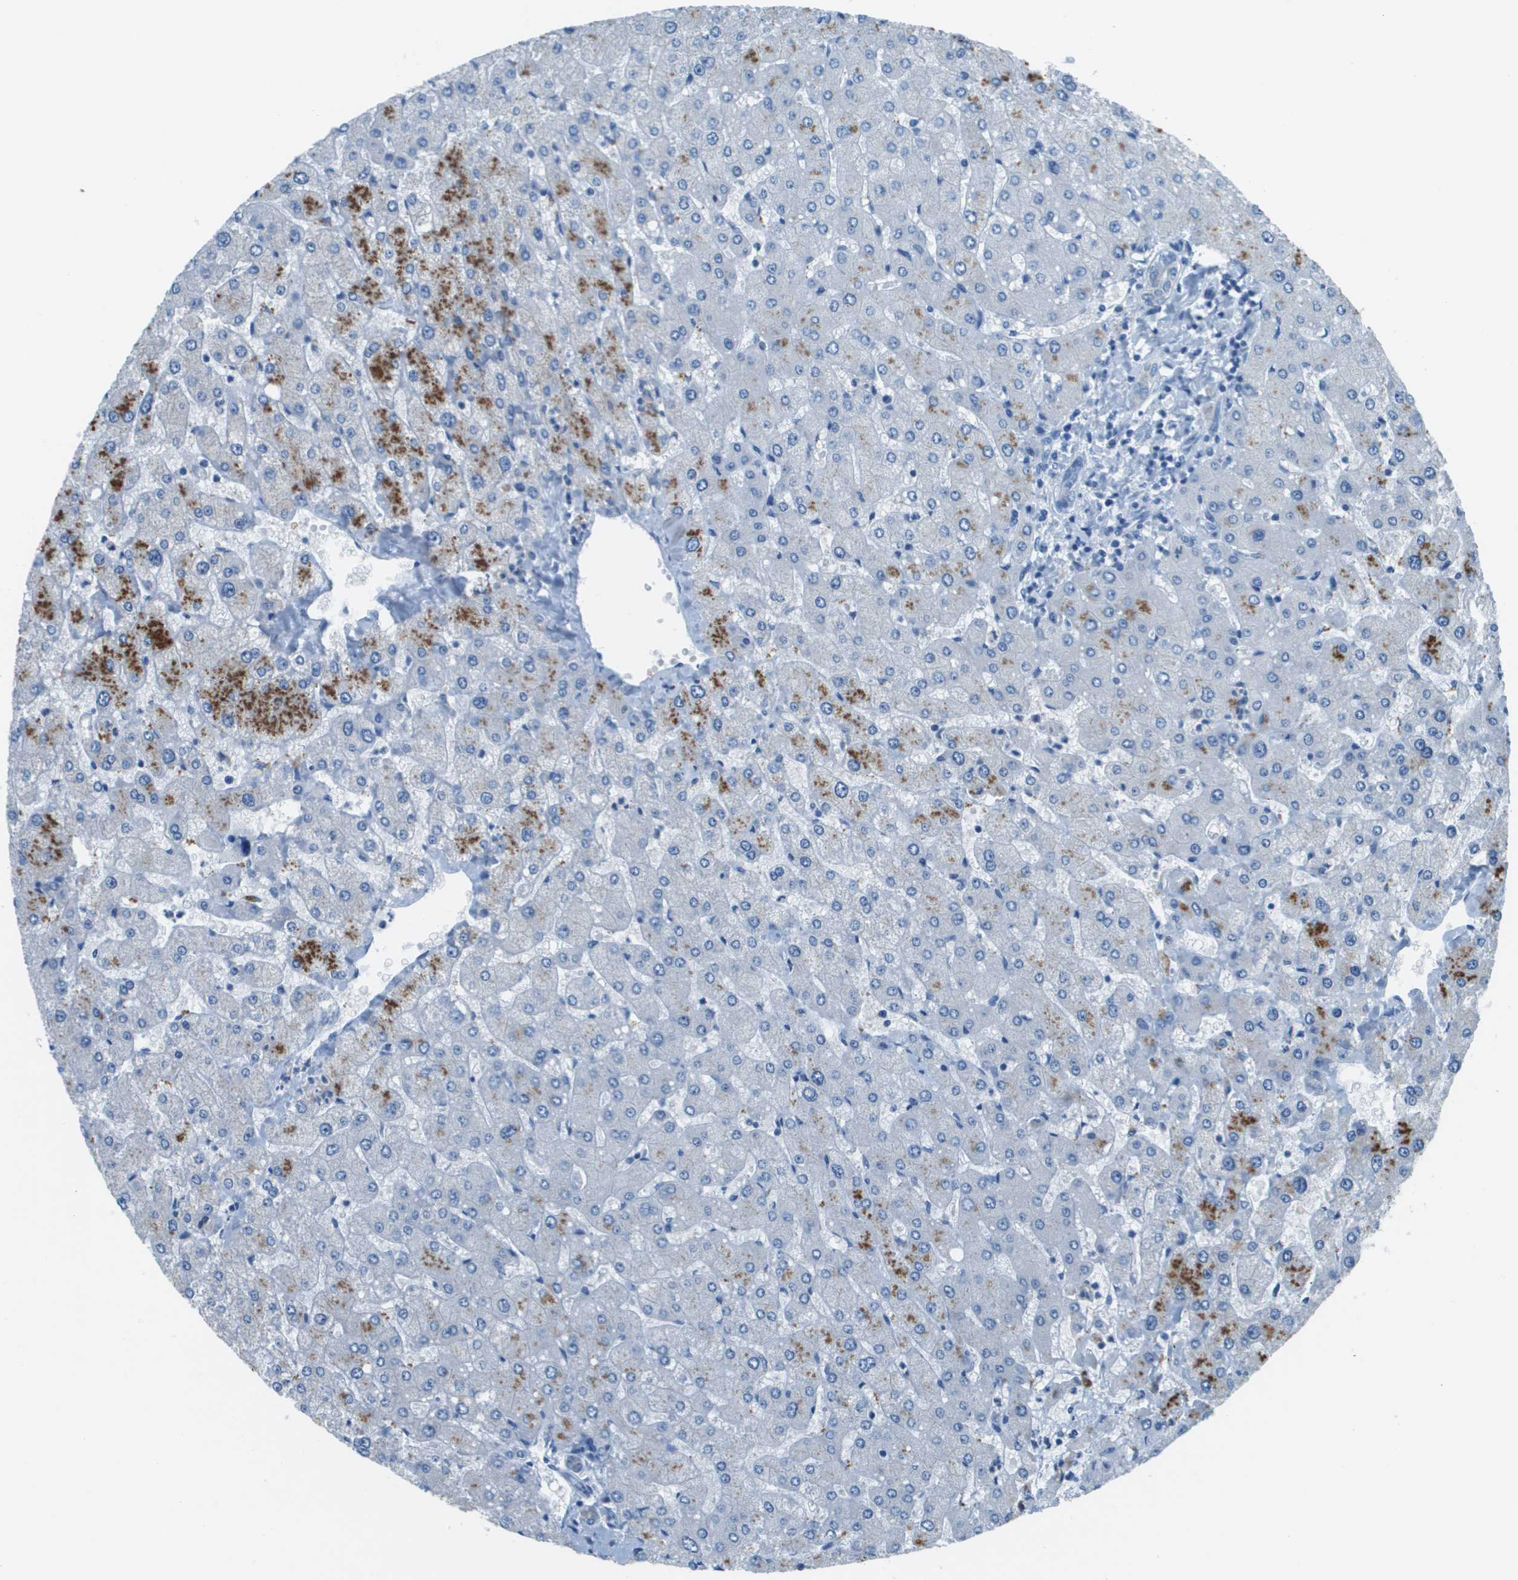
{"staining": {"intensity": "negative", "quantity": "none", "location": "none"}, "tissue": "liver", "cell_type": "Cholangiocytes", "image_type": "normal", "snomed": [{"axis": "morphology", "description": "Normal tissue, NOS"}, {"axis": "topography", "description": "Liver"}], "caption": "This is an immunohistochemistry histopathology image of normal liver. There is no staining in cholangiocytes.", "gene": "SLC16A10", "patient": {"sex": "male", "age": 55}}